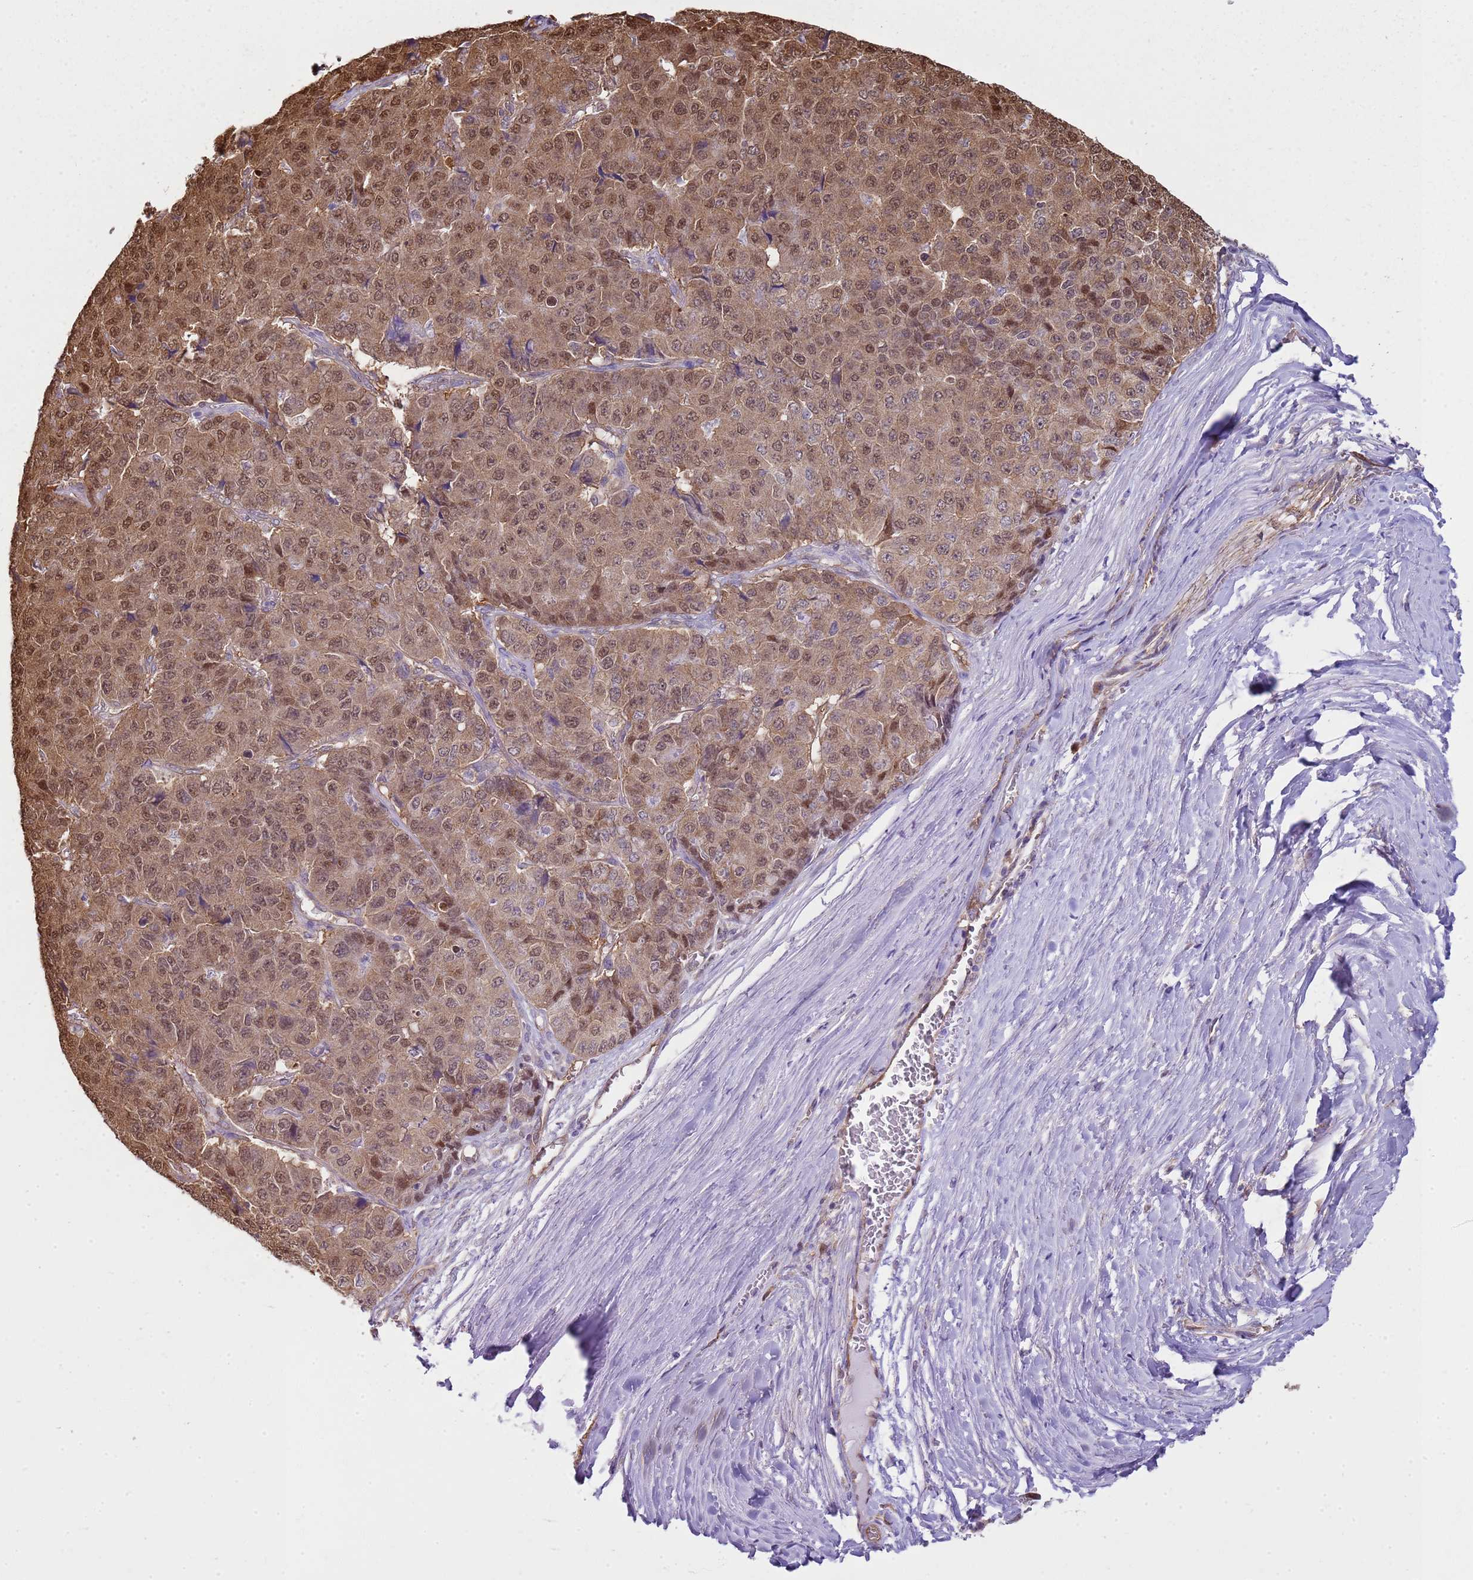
{"staining": {"intensity": "moderate", "quantity": ">75%", "location": "cytoplasmic/membranous,nuclear"}, "tissue": "pancreatic cancer", "cell_type": "Tumor cells", "image_type": "cancer", "snomed": [{"axis": "morphology", "description": "Adenocarcinoma, NOS"}, {"axis": "topography", "description": "Pancreas"}], "caption": "Moderate cytoplasmic/membranous and nuclear positivity for a protein is identified in approximately >75% of tumor cells of pancreatic cancer using immunohistochemistry.", "gene": "YWHAE", "patient": {"sex": "male", "age": 50}}